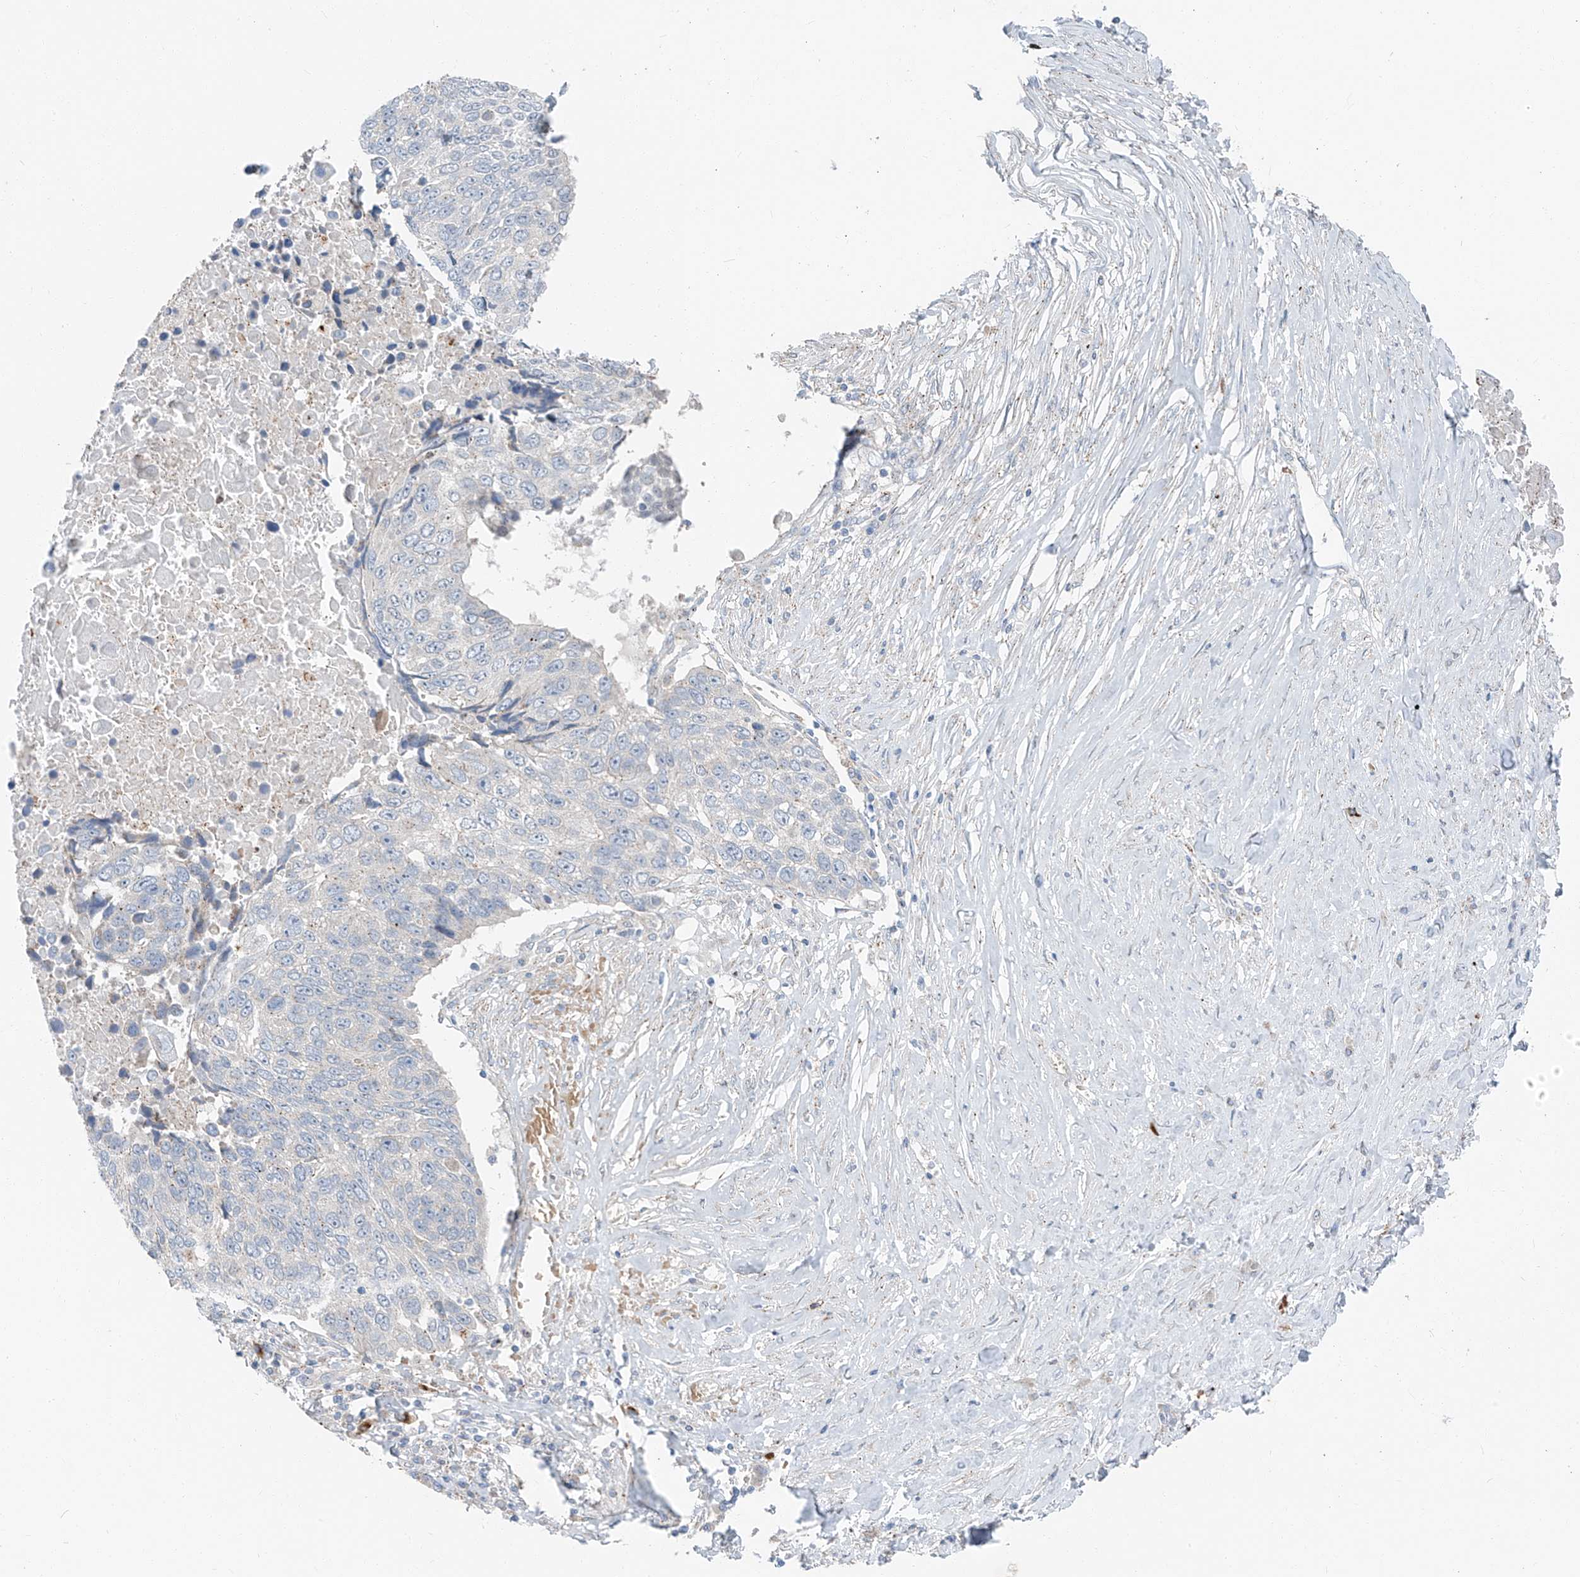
{"staining": {"intensity": "negative", "quantity": "none", "location": "none"}, "tissue": "lung cancer", "cell_type": "Tumor cells", "image_type": "cancer", "snomed": [{"axis": "morphology", "description": "Squamous cell carcinoma, NOS"}, {"axis": "topography", "description": "Lung"}], "caption": "This photomicrograph is of lung cancer stained with immunohistochemistry (IHC) to label a protein in brown with the nuclei are counter-stained blue. There is no staining in tumor cells.", "gene": "CHMP2B", "patient": {"sex": "male", "age": 66}}